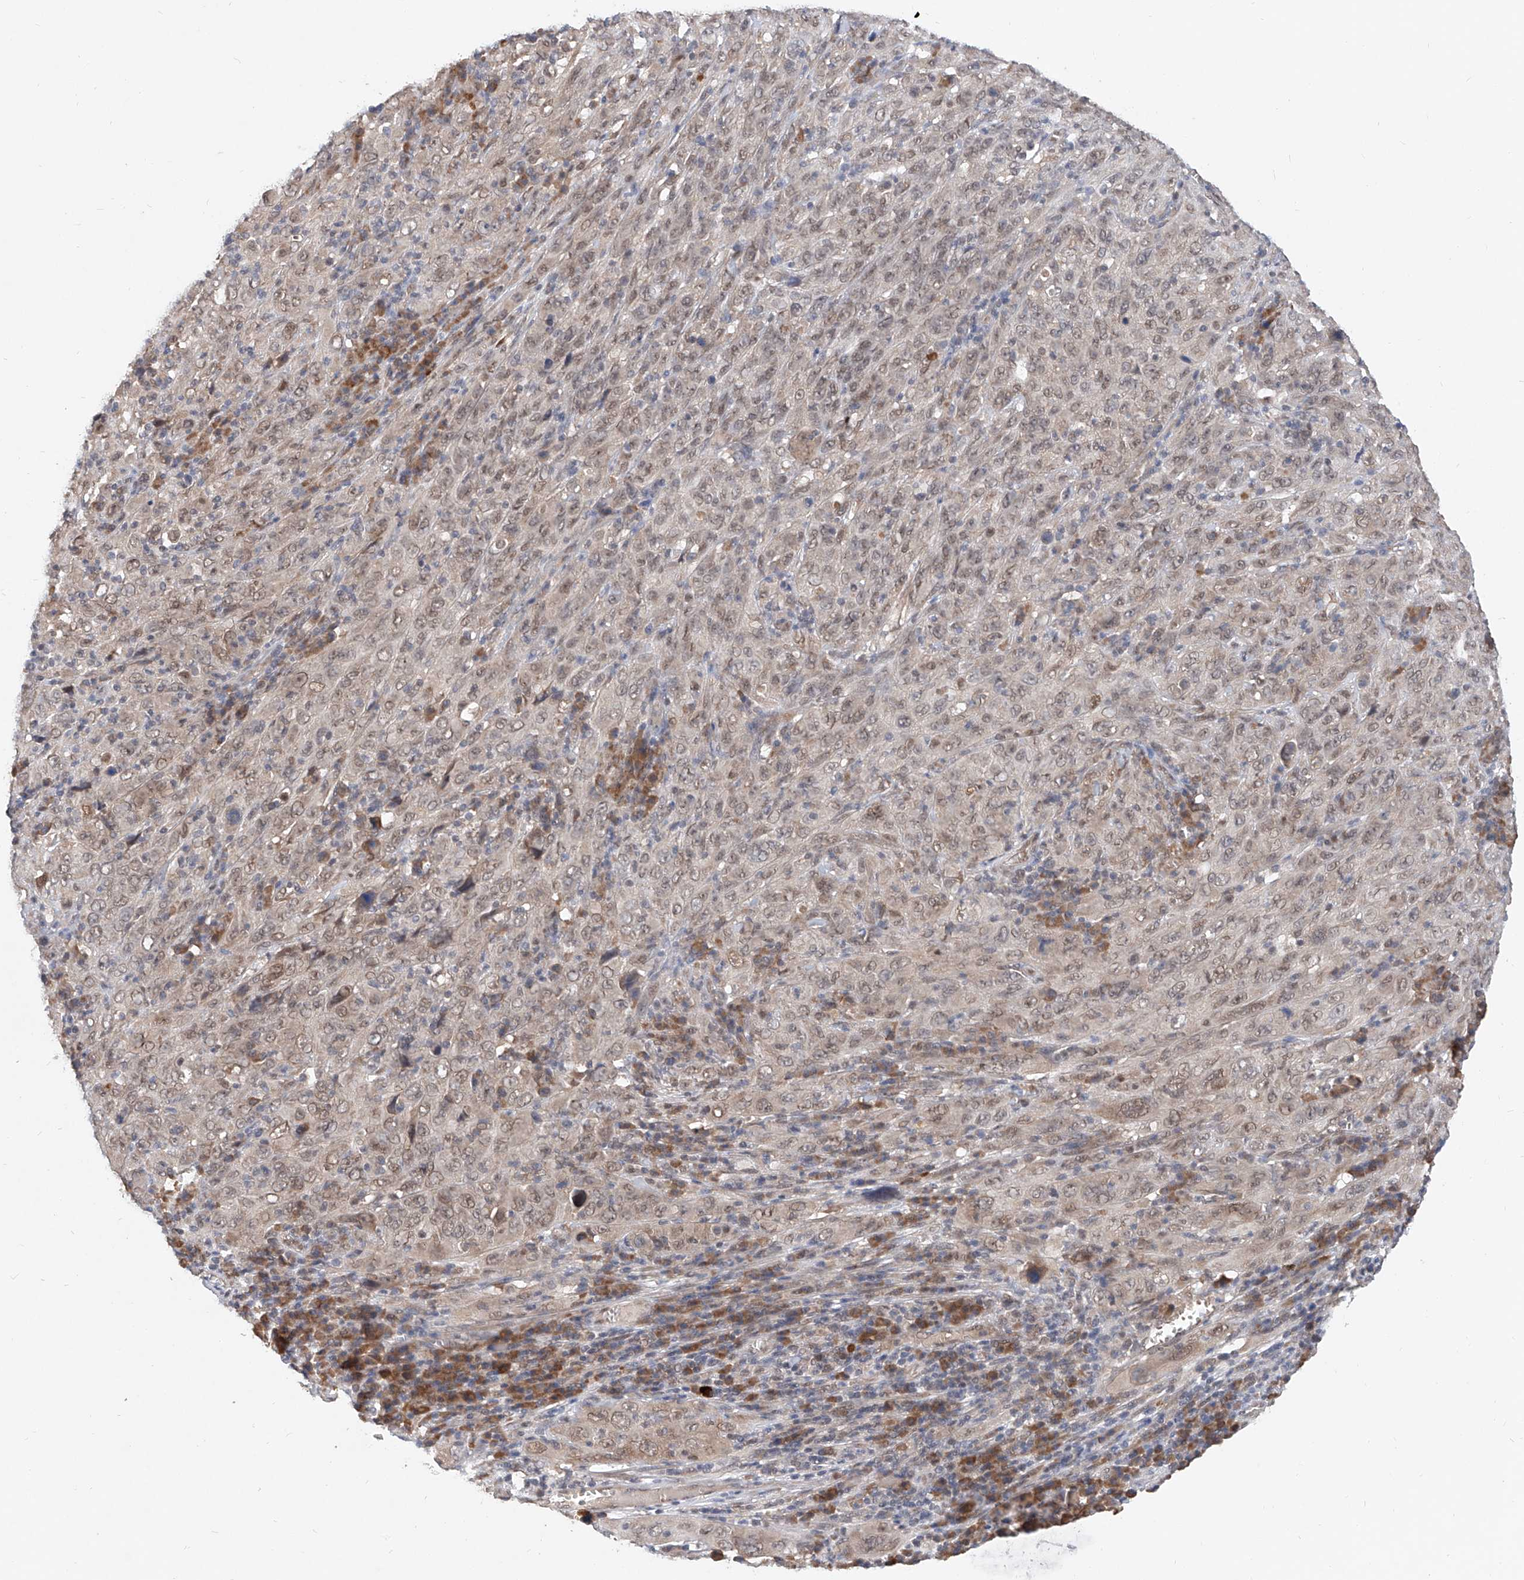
{"staining": {"intensity": "weak", "quantity": "25%-75%", "location": "nuclear"}, "tissue": "cervical cancer", "cell_type": "Tumor cells", "image_type": "cancer", "snomed": [{"axis": "morphology", "description": "Squamous cell carcinoma, NOS"}, {"axis": "topography", "description": "Cervix"}], "caption": "Immunohistochemistry histopathology image of neoplastic tissue: squamous cell carcinoma (cervical) stained using IHC reveals low levels of weak protein expression localized specifically in the nuclear of tumor cells, appearing as a nuclear brown color.", "gene": "CARMIL3", "patient": {"sex": "female", "age": 46}}